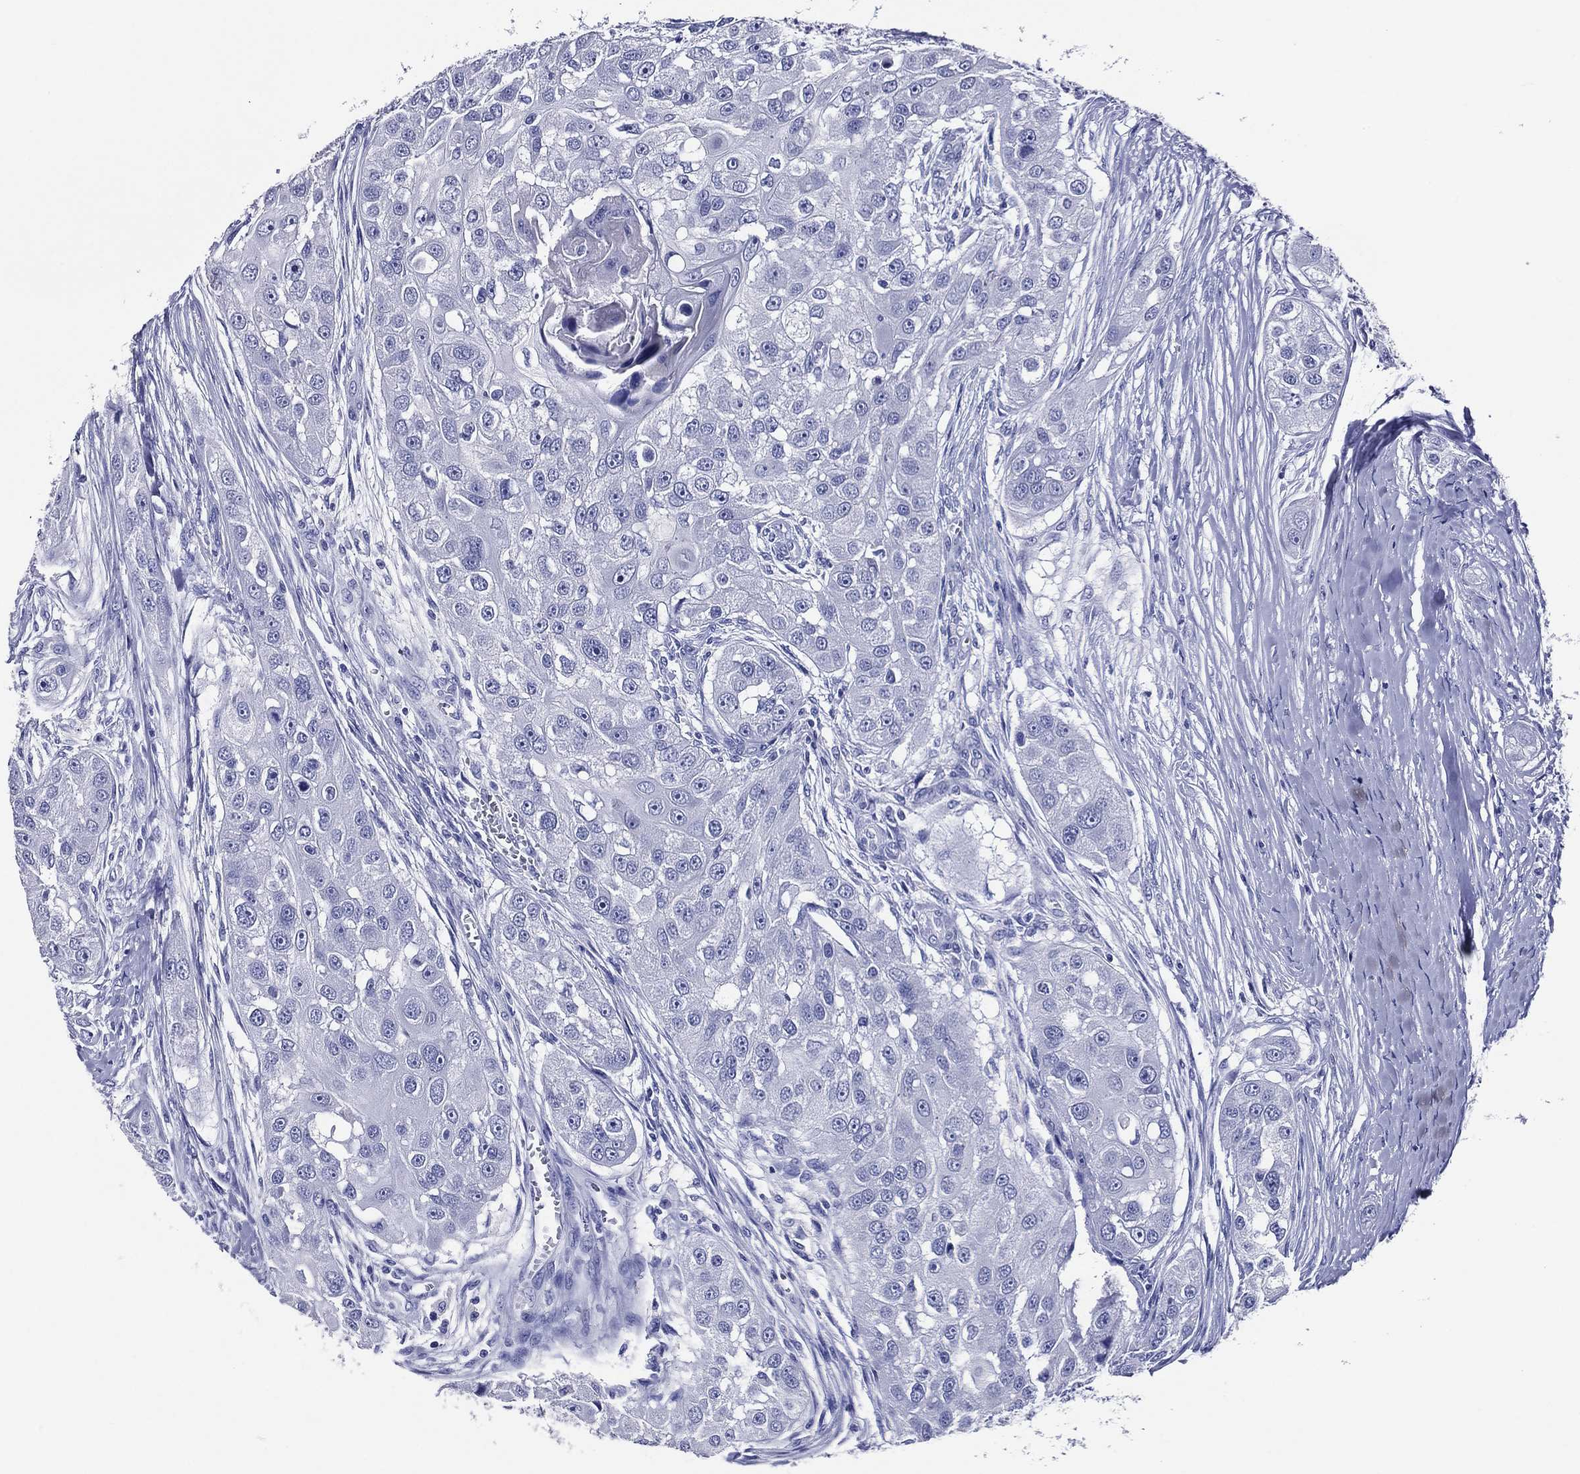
{"staining": {"intensity": "negative", "quantity": "none", "location": "none"}, "tissue": "head and neck cancer", "cell_type": "Tumor cells", "image_type": "cancer", "snomed": [{"axis": "morphology", "description": "Normal tissue, NOS"}, {"axis": "morphology", "description": "Squamous cell carcinoma, NOS"}, {"axis": "topography", "description": "Skeletal muscle"}, {"axis": "topography", "description": "Head-Neck"}], "caption": "DAB (3,3'-diaminobenzidine) immunohistochemical staining of human squamous cell carcinoma (head and neck) displays no significant positivity in tumor cells.", "gene": "ACE2", "patient": {"sex": "male", "age": 51}}